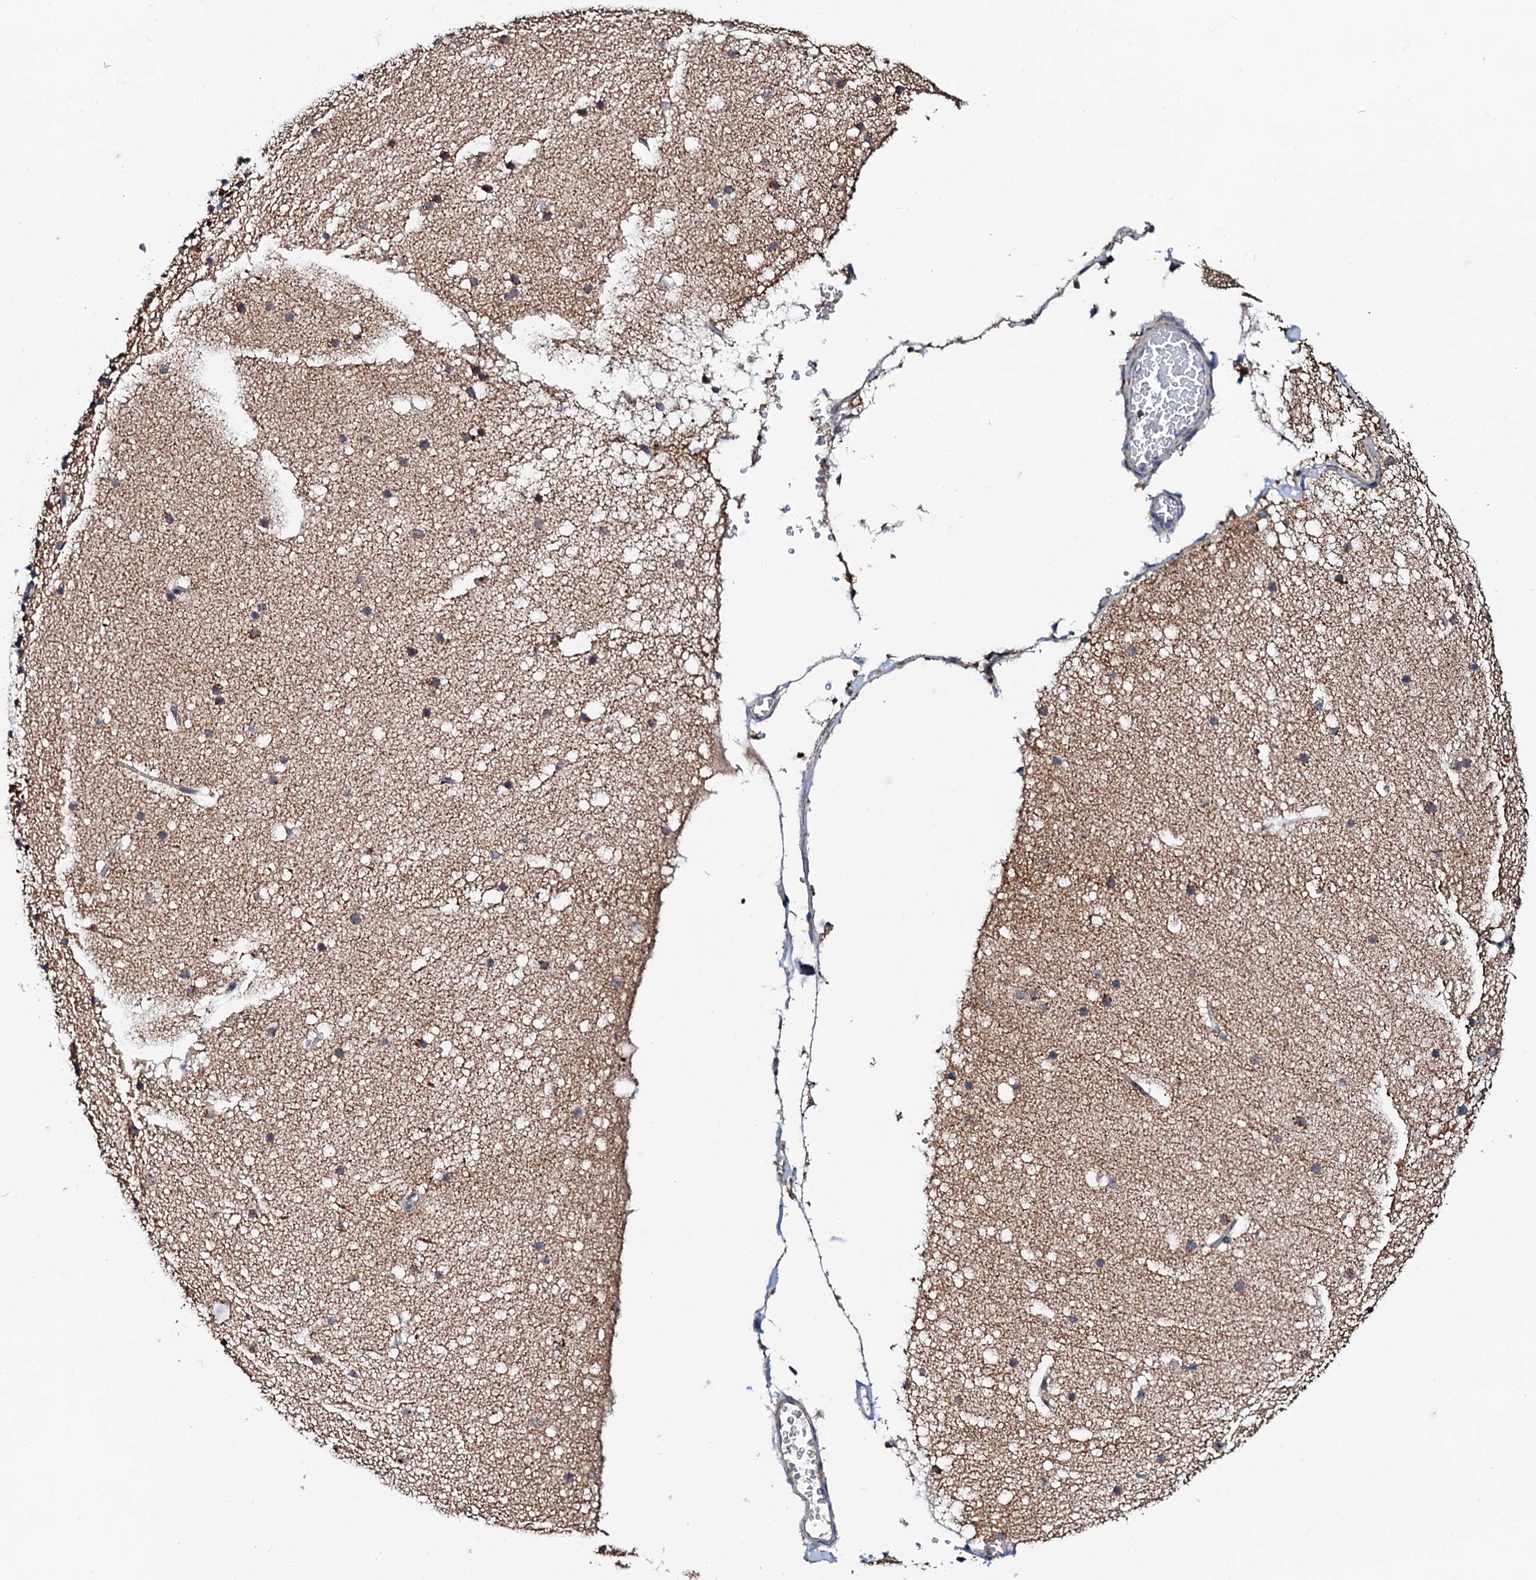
{"staining": {"intensity": "strong", "quantity": "<25%", "location": "cytoplasmic/membranous"}, "tissue": "cerebellum", "cell_type": "Cells in granular layer", "image_type": "normal", "snomed": [{"axis": "morphology", "description": "Normal tissue, NOS"}, {"axis": "topography", "description": "Cerebellum"}], "caption": "A histopathology image of cerebellum stained for a protein demonstrates strong cytoplasmic/membranous brown staining in cells in granular layer. (IHC, brightfield microscopy, high magnification).", "gene": "UBE3C", "patient": {"sex": "male", "age": 57}}